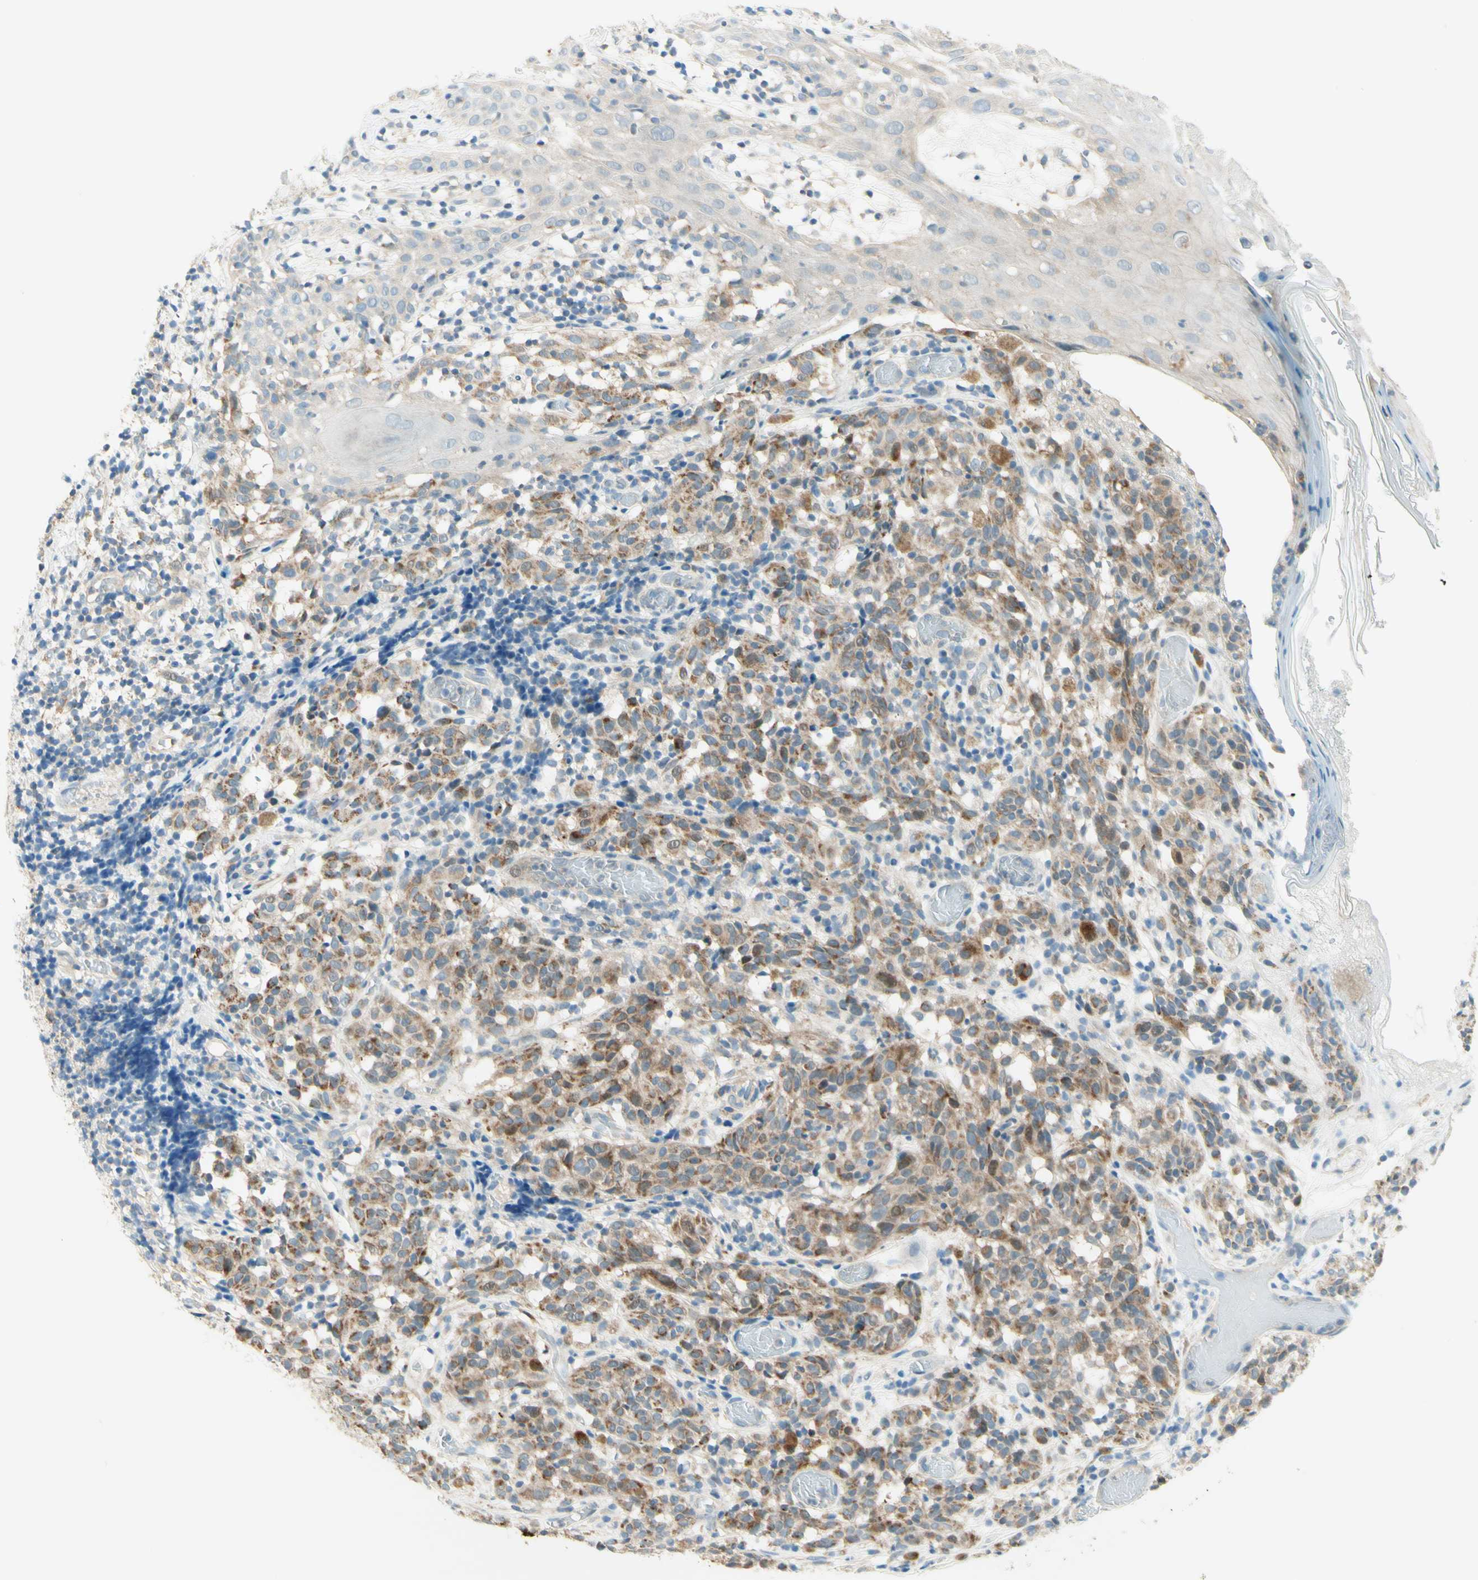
{"staining": {"intensity": "moderate", "quantity": ">75%", "location": "cytoplasmic/membranous"}, "tissue": "melanoma", "cell_type": "Tumor cells", "image_type": "cancer", "snomed": [{"axis": "morphology", "description": "Malignant melanoma, NOS"}, {"axis": "topography", "description": "Skin"}], "caption": "A high-resolution image shows immunohistochemistry staining of malignant melanoma, which demonstrates moderate cytoplasmic/membranous positivity in approximately >75% of tumor cells. (DAB (3,3'-diaminobenzidine) IHC with brightfield microscopy, high magnification).", "gene": "PROM1", "patient": {"sex": "female", "age": 46}}